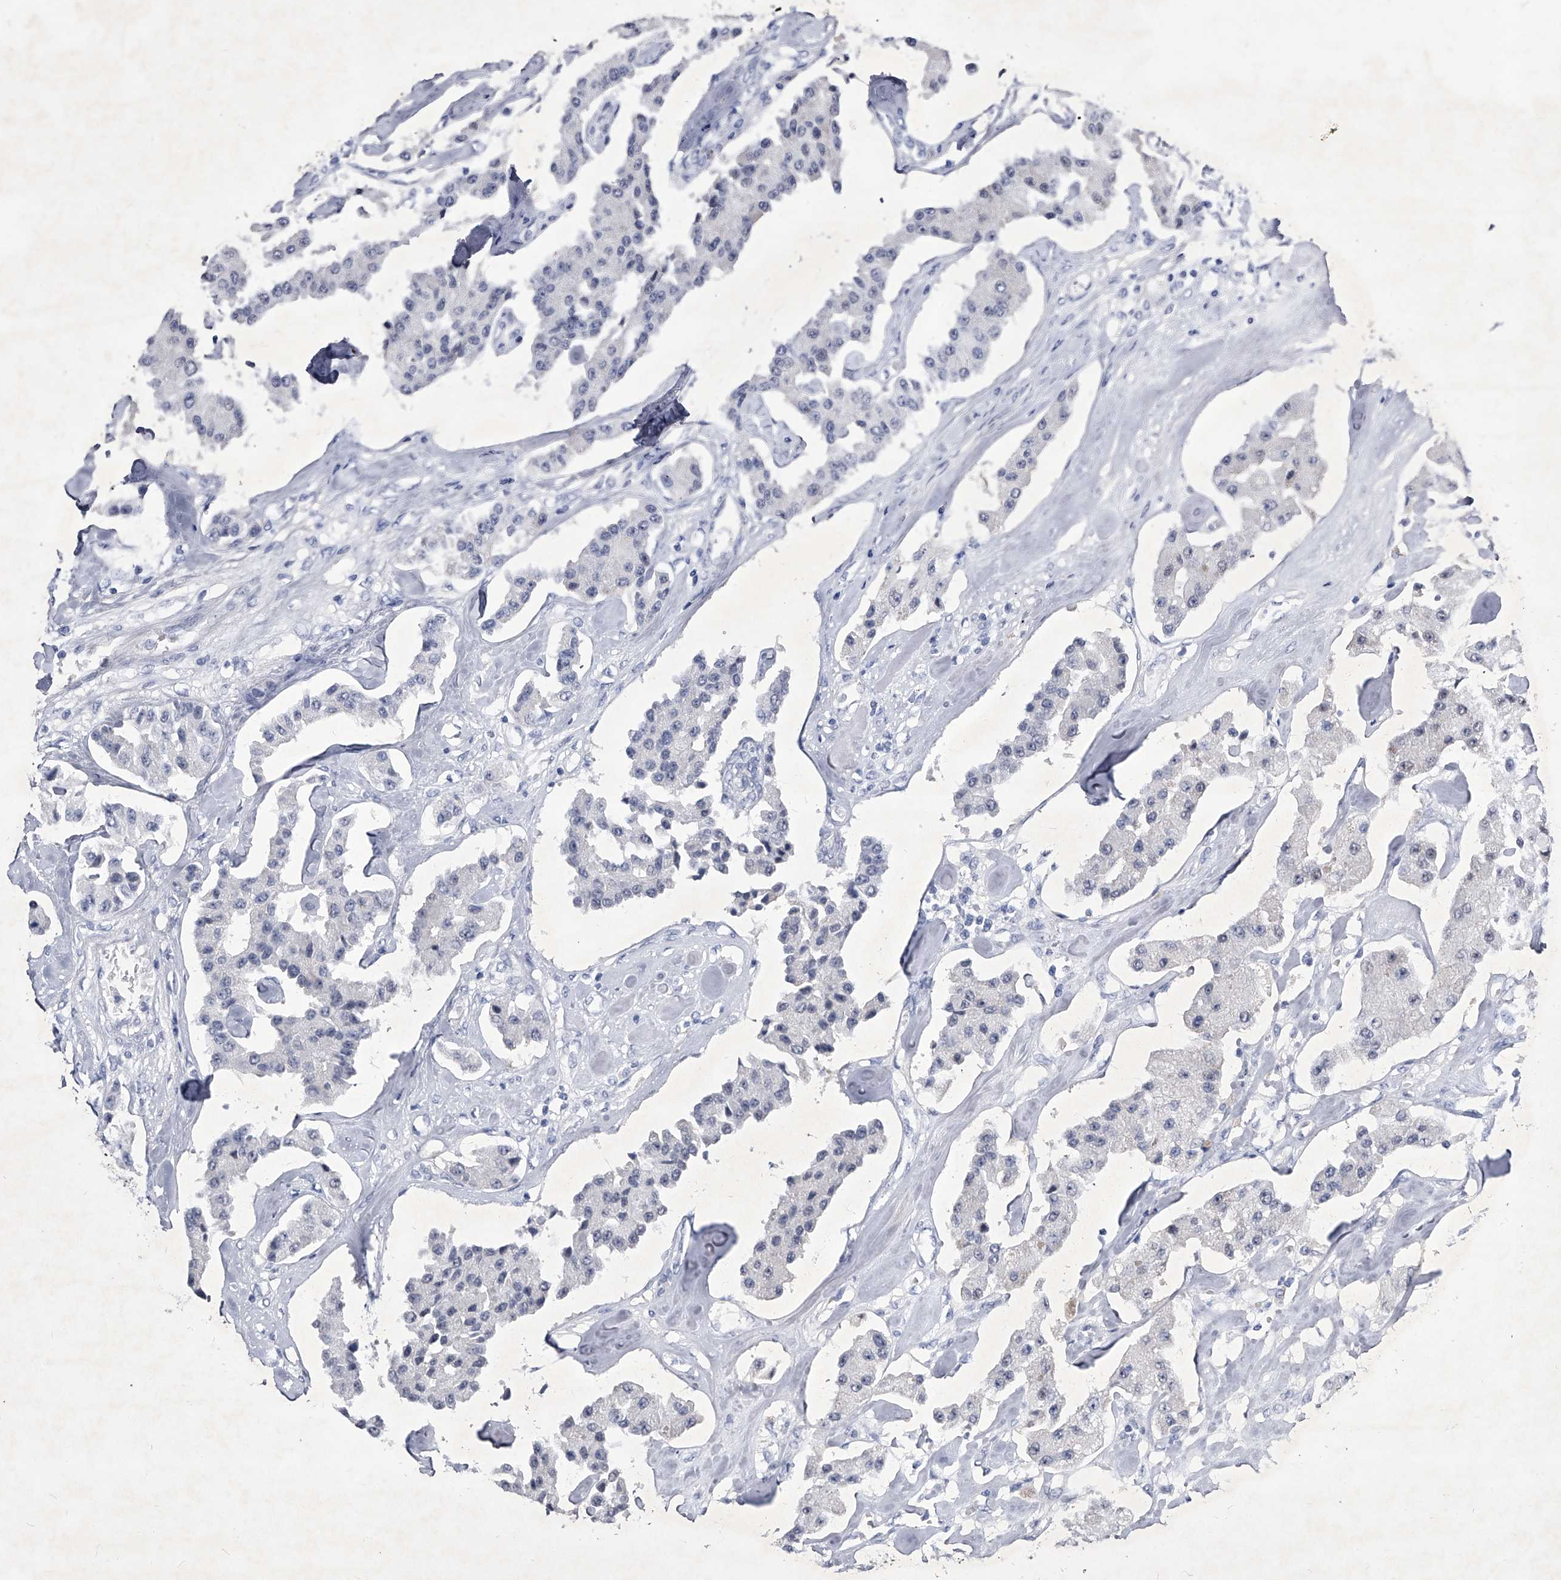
{"staining": {"intensity": "negative", "quantity": "none", "location": "none"}, "tissue": "carcinoid", "cell_type": "Tumor cells", "image_type": "cancer", "snomed": [{"axis": "morphology", "description": "Carcinoid, malignant, NOS"}, {"axis": "topography", "description": "Pancreas"}], "caption": "High power microscopy image of an immunohistochemistry image of malignant carcinoid, revealing no significant staining in tumor cells.", "gene": "CRISP2", "patient": {"sex": "male", "age": 41}}